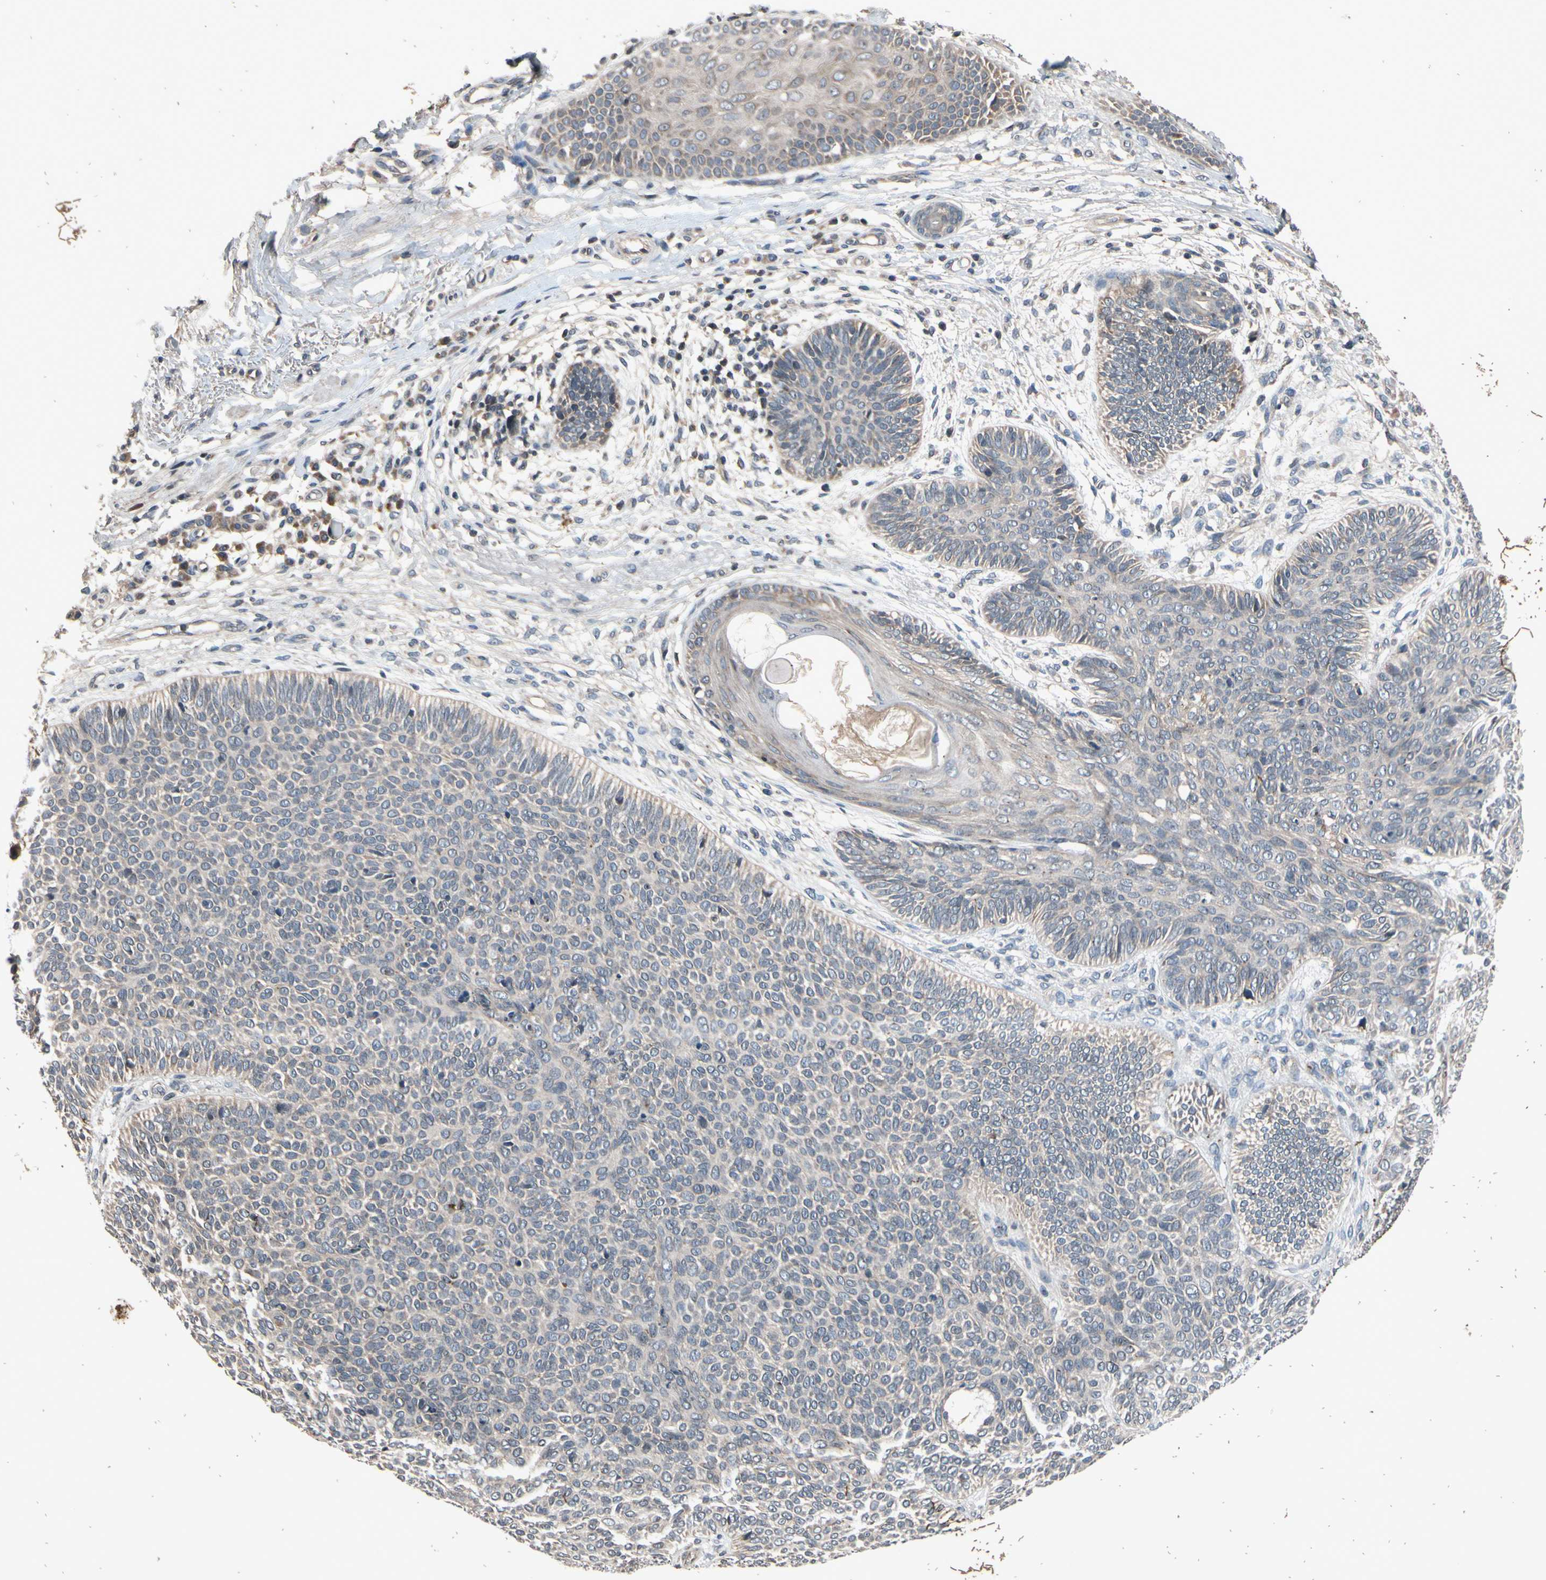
{"staining": {"intensity": "weak", "quantity": "25%-75%", "location": "cytoplasmic/membranous"}, "tissue": "skin cancer", "cell_type": "Tumor cells", "image_type": "cancer", "snomed": [{"axis": "morphology", "description": "Normal tissue, NOS"}, {"axis": "morphology", "description": "Basal cell carcinoma"}, {"axis": "topography", "description": "Skin"}], "caption": "Protein staining displays weak cytoplasmic/membranous staining in about 25%-75% of tumor cells in skin cancer (basal cell carcinoma). The protein of interest is stained brown, and the nuclei are stained in blue (DAB (3,3'-diaminobenzidine) IHC with brightfield microscopy, high magnification).", "gene": "MBTPS2", "patient": {"sex": "male", "age": 52}}